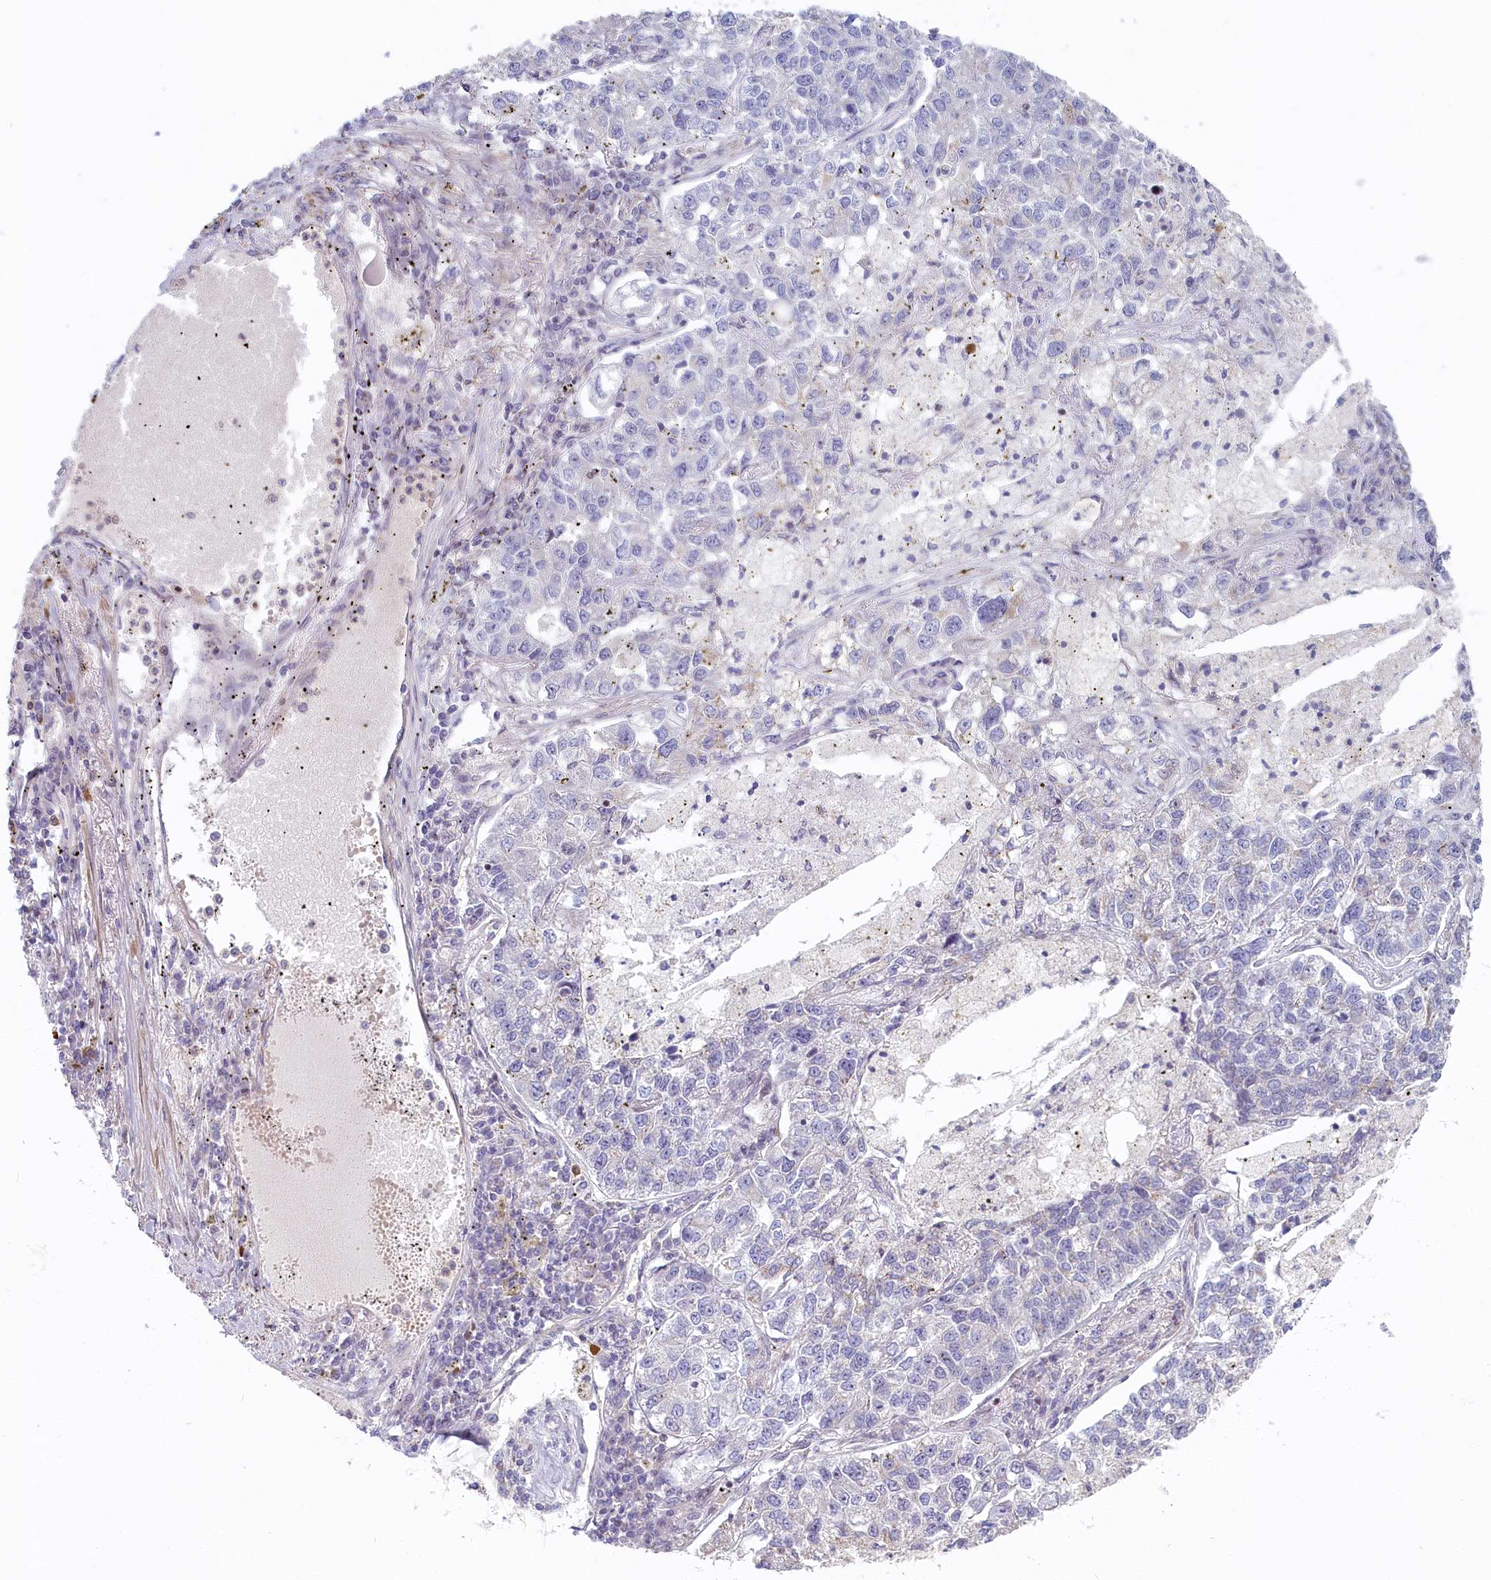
{"staining": {"intensity": "negative", "quantity": "none", "location": "none"}, "tissue": "lung cancer", "cell_type": "Tumor cells", "image_type": "cancer", "snomed": [{"axis": "morphology", "description": "Adenocarcinoma, NOS"}, {"axis": "topography", "description": "Lung"}], "caption": "High power microscopy image of an immunohistochemistry micrograph of adenocarcinoma (lung), revealing no significant expression in tumor cells.", "gene": "INTS4", "patient": {"sex": "male", "age": 49}}